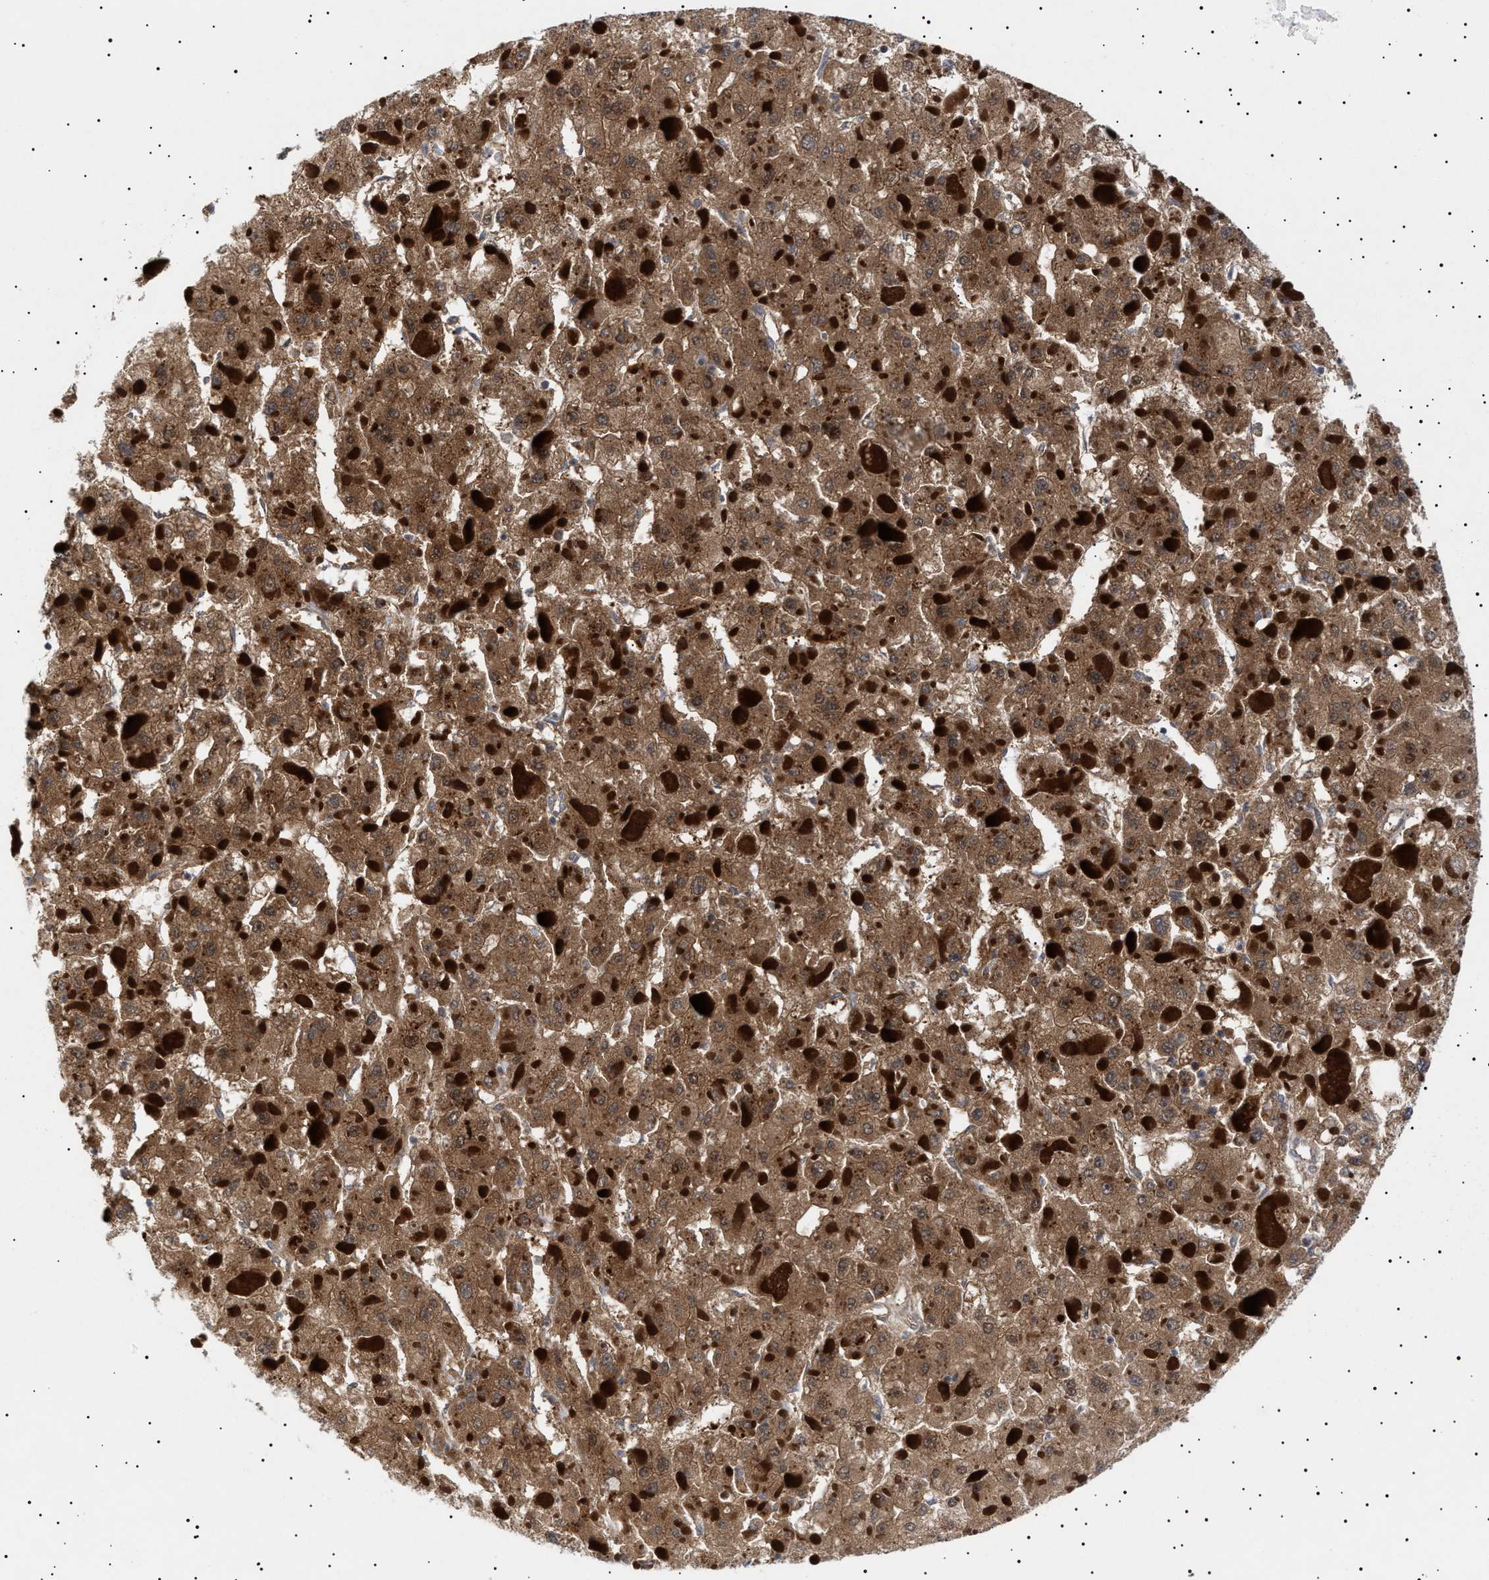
{"staining": {"intensity": "moderate", "quantity": ">75%", "location": "cytoplasmic/membranous"}, "tissue": "liver cancer", "cell_type": "Tumor cells", "image_type": "cancer", "snomed": [{"axis": "morphology", "description": "Carcinoma, Hepatocellular, NOS"}, {"axis": "topography", "description": "Liver"}], "caption": "Immunohistochemistry micrograph of neoplastic tissue: hepatocellular carcinoma (liver) stained using immunohistochemistry (IHC) shows medium levels of moderate protein expression localized specifically in the cytoplasmic/membranous of tumor cells, appearing as a cytoplasmic/membranous brown color.", "gene": "NPLOC4", "patient": {"sex": "female", "age": 73}}